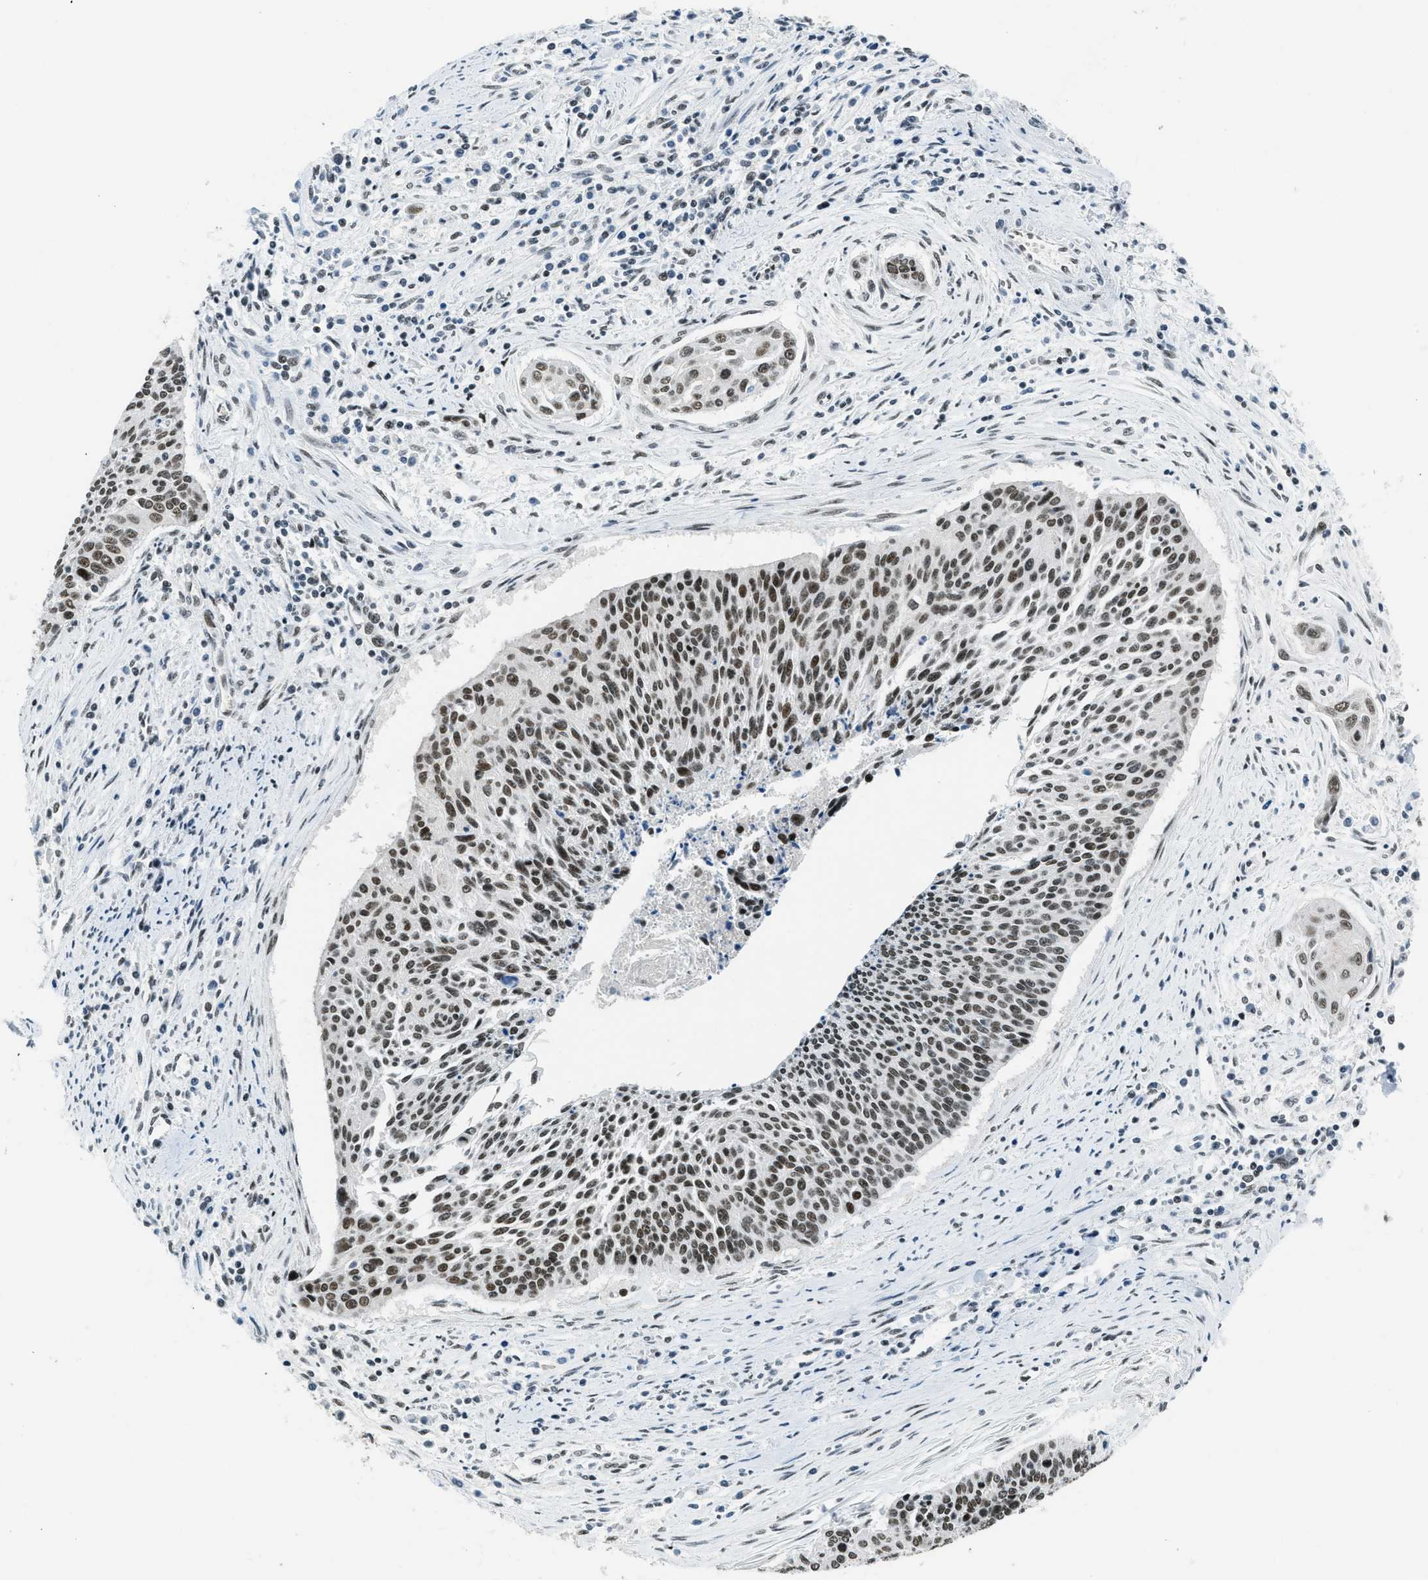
{"staining": {"intensity": "moderate", "quantity": ">75%", "location": "nuclear"}, "tissue": "cervical cancer", "cell_type": "Tumor cells", "image_type": "cancer", "snomed": [{"axis": "morphology", "description": "Squamous cell carcinoma, NOS"}, {"axis": "topography", "description": "Cervix"}], "caption": "This micrograph demonstrates immunohistochemistry staining of cervical squamous cell carcinoma, with medium moderate nuclear expression in approximately >75% of tumor cells.", "gene": "KLF6", "patient": {"sex": "female", "age": 55}}